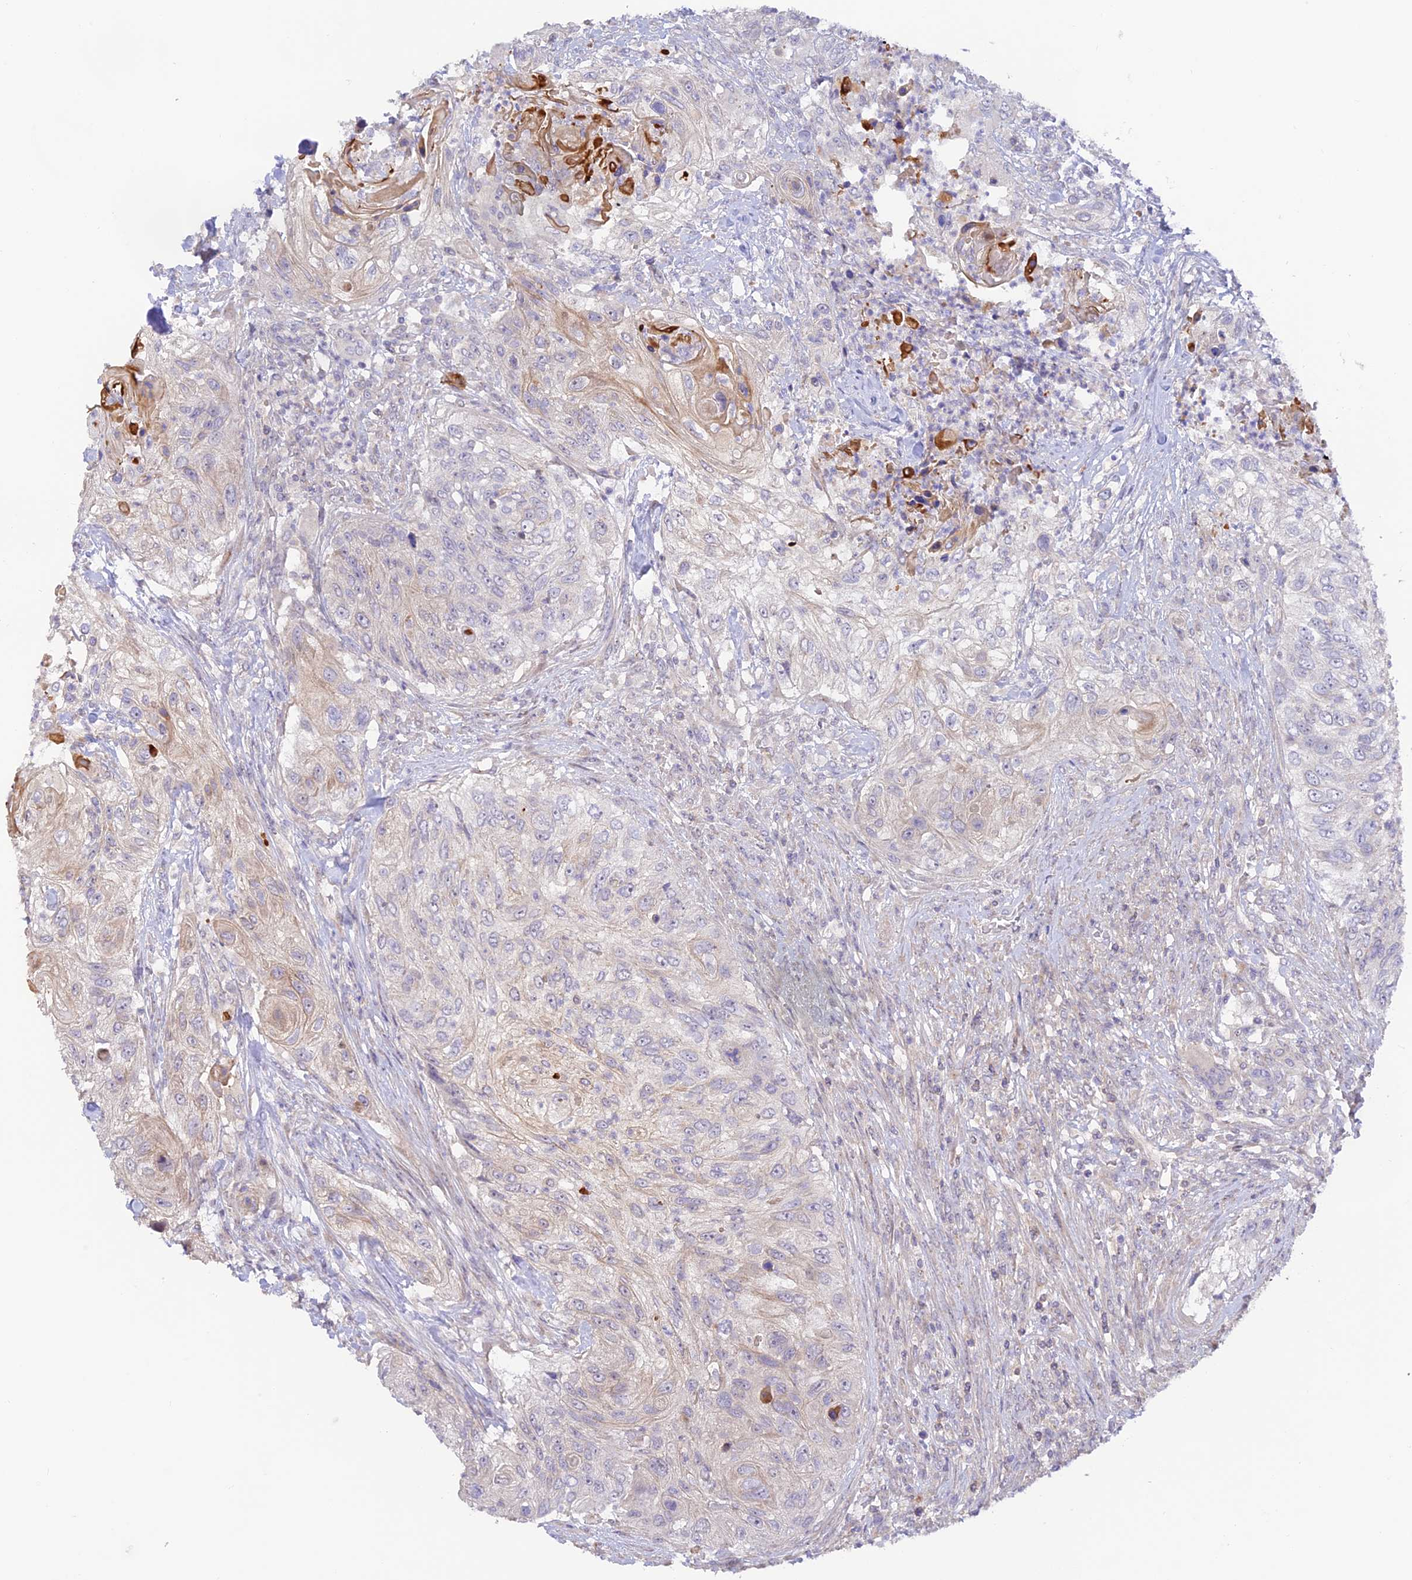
{"staining": {"intensity": "weak", "quantity": "<25%", "location": "cytoplasmic/membranous"}, "tissue": "urothelial cancer", "cell_type": "Tumor cells", "image_type": "cancer", "snomed": [{"axis": "morphology", "description": "Urothelial carcinoma, High grade"}, {"axis": "topography", "description": "Urinary bladder"}], "caption": "This is a photomicrograph of immunohistochemistry staining of urothelial cancer, which shows no staining in tumor cells.", "gene": "CAMSAP3", "patient": {"sex": "female", "age": 60}}